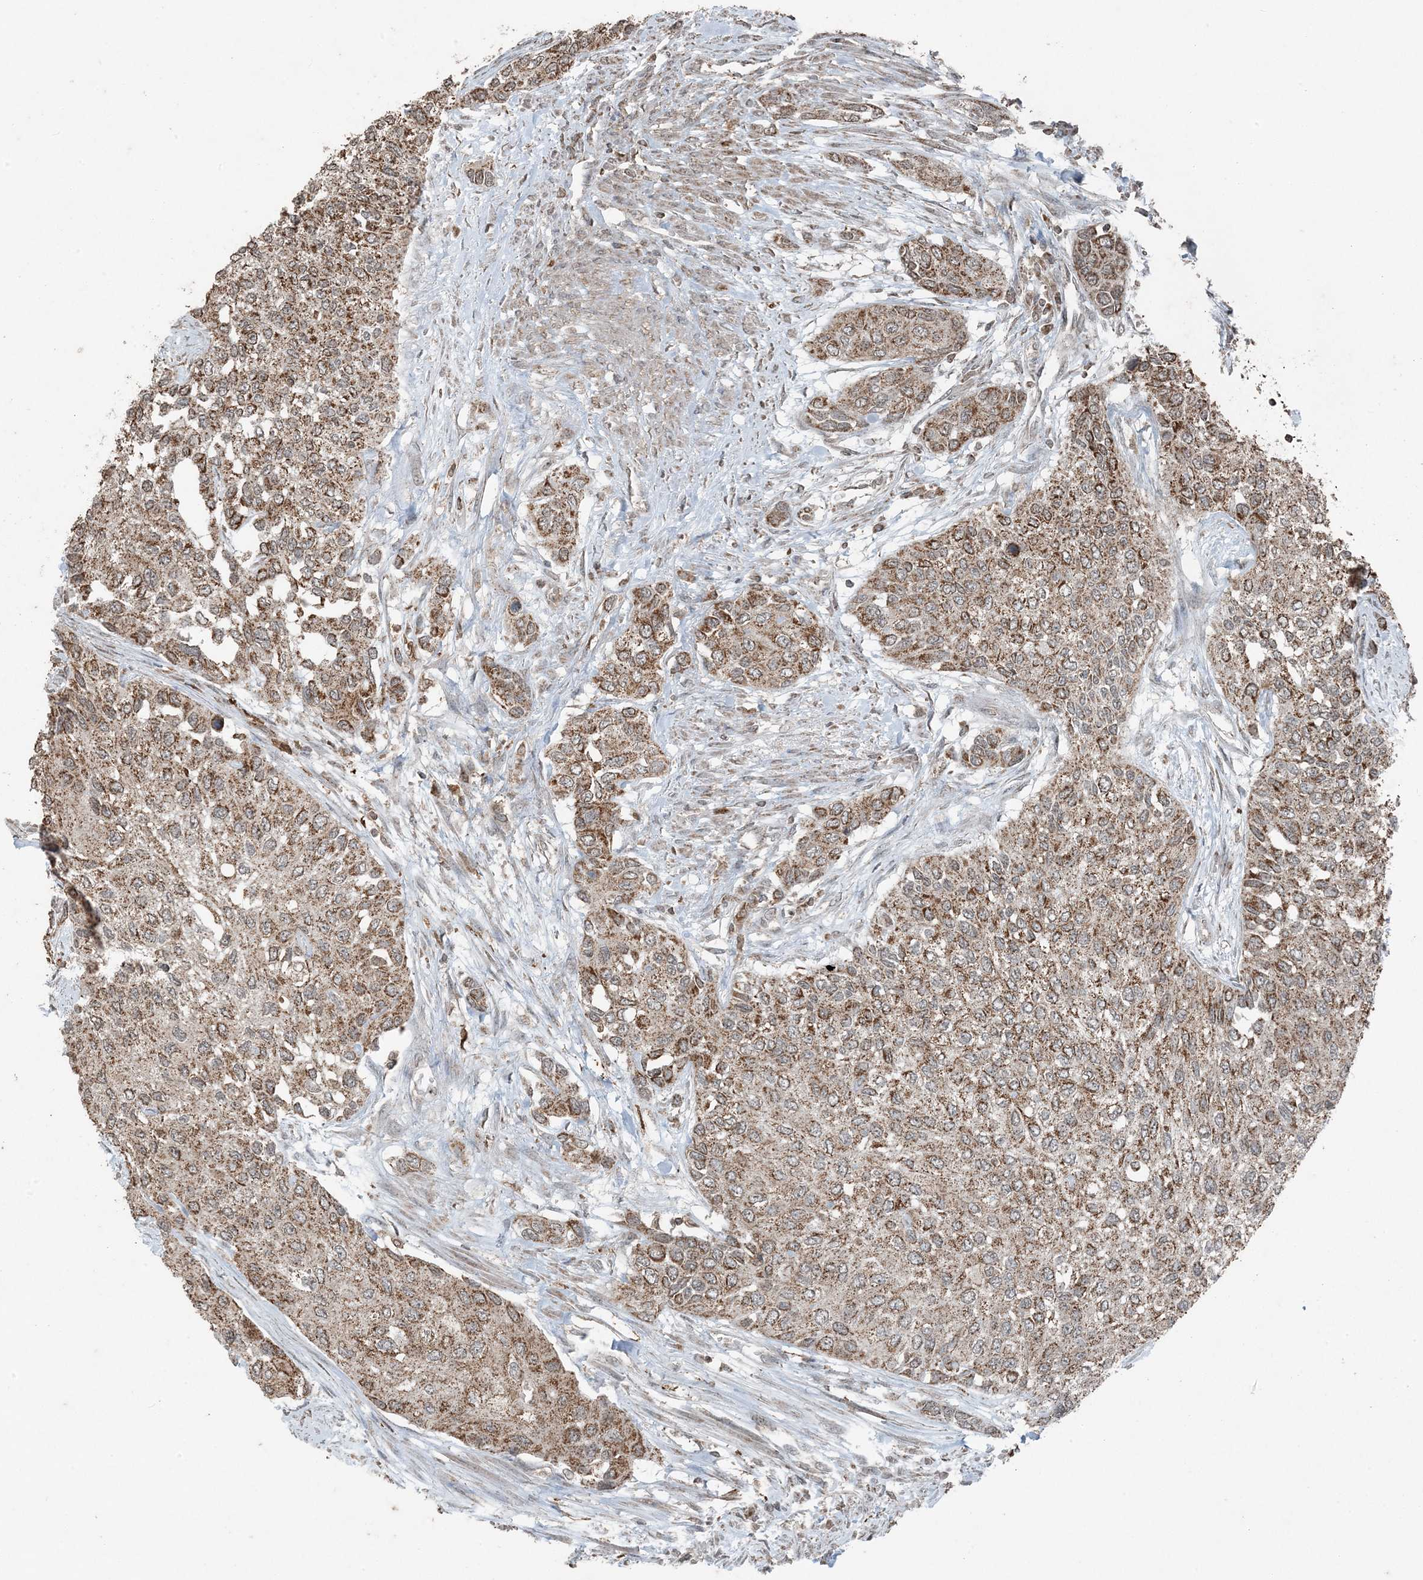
{"staining": {"intensity": "moderate", "quantity": ">75%", "location": "cytoplasmic/membranous"}, "tissue": "urothelial cancer", "cell_type": "Tumor cells", "image_type": "cancer", "snomed": [{"axis": "morphology", "description": "Normal tissue, NOS"}, {"axis": "morphology", "description": "Urothelial carcinoma, High grade"}, {"axis": "topography", "description": "Vascular tissue"}, {"axis": "topography", "description": "Urinary bladder"}], "caption": "Urothelial cancer stained with a brown dye demonstrates moderate cytoplasmic/membranous positive expression in approximately >75% of tumor cells.", "gene": "GNL1", "patient": {"sex": "female", "age": 56}}